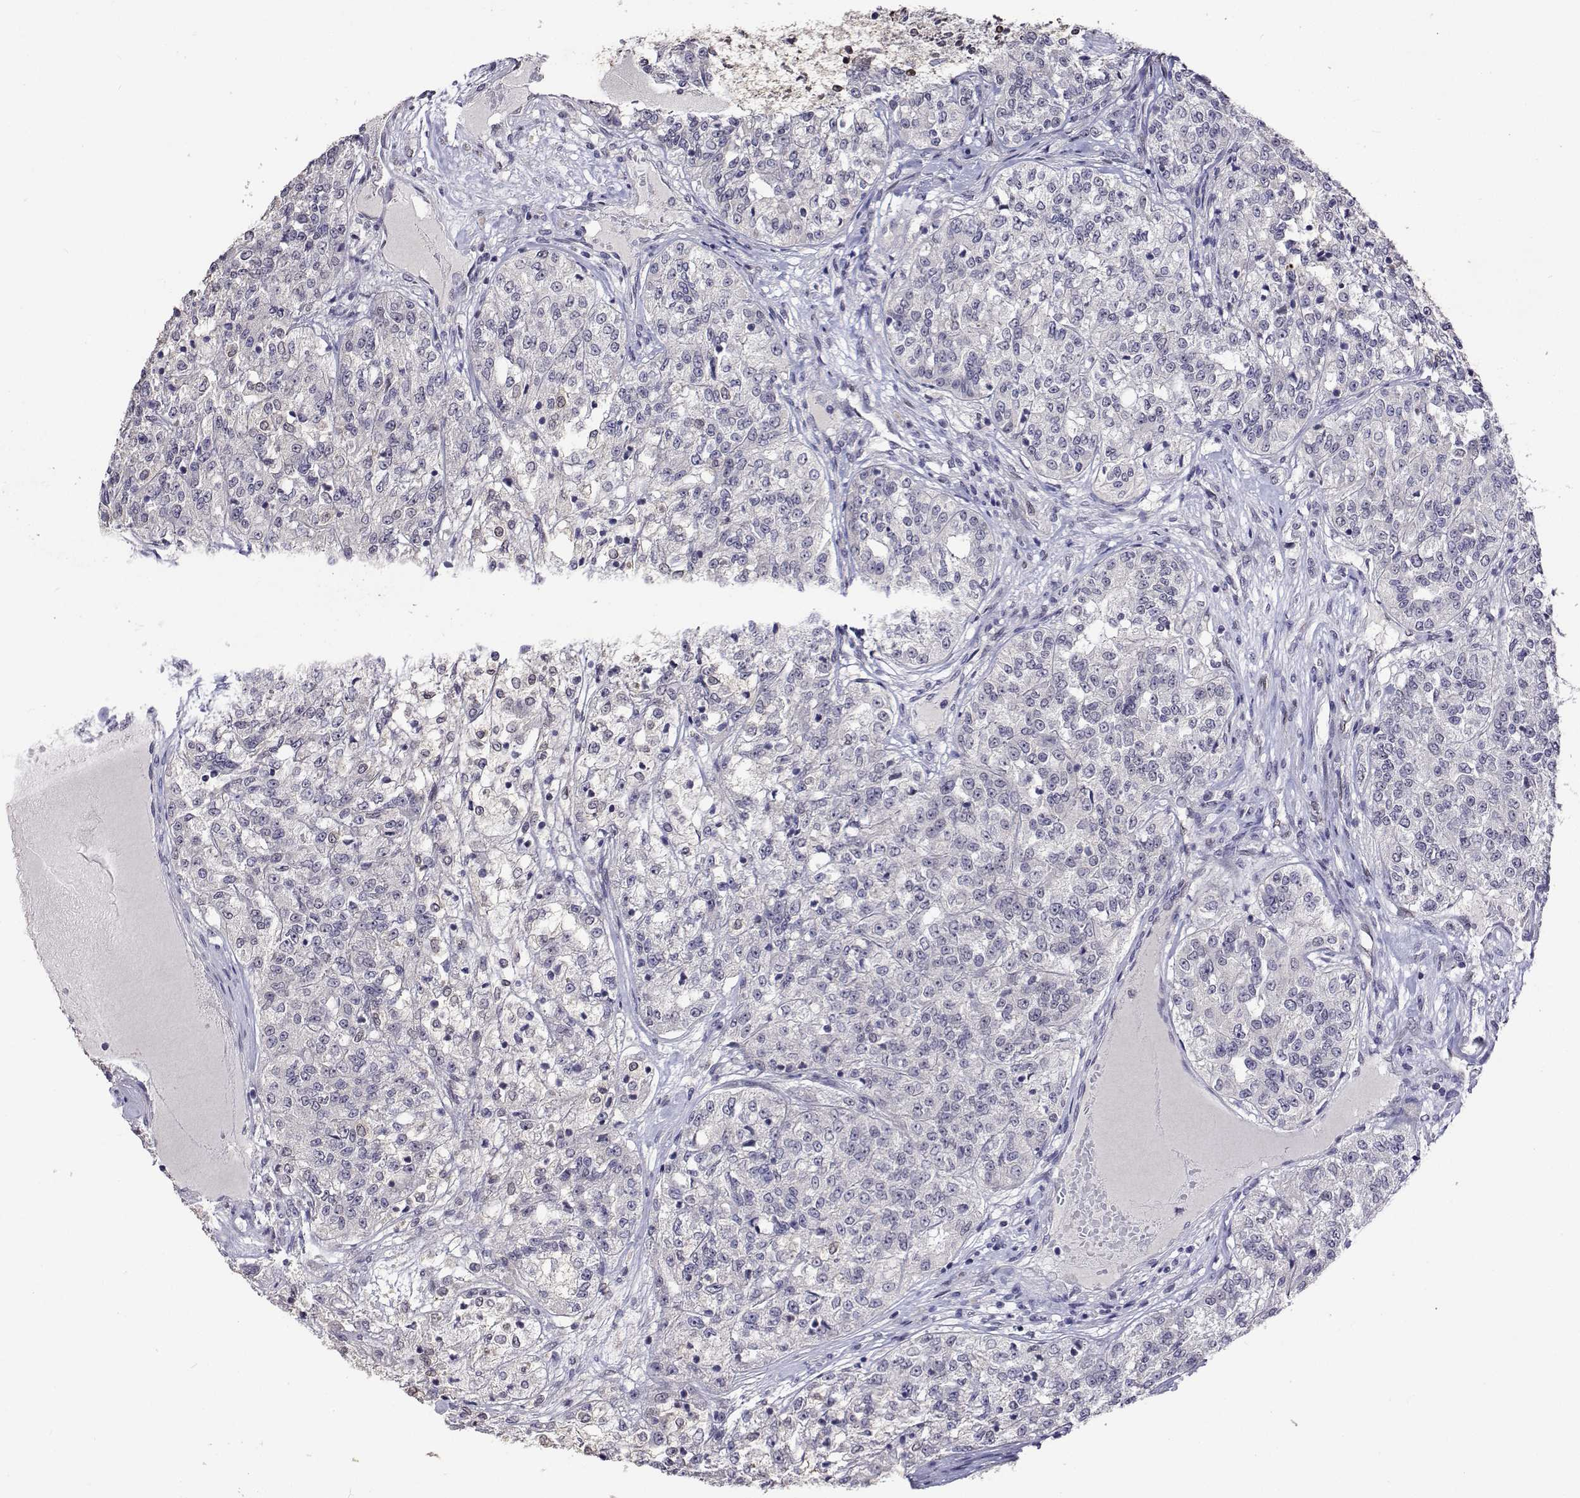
{"staining": {"intensity": "negative", "quantity": "none", "location": "none"}, "tissue": "renal cancer", "cell_type": "Tumor cells", "image_type": "cancer", "snomed": [{"axis": "morphology", "description": "Adenocarcinoma, NOS"}, {"axis": "topography", "description": "Kidney"}], "caption": "Human renal adenocarcinoma stained for a protein using immunohistochemistry (IHC) reveals no expression in tumor cells.", "gene": "HNRNPA0", "patient": {"sex": "female", "age": 63}}